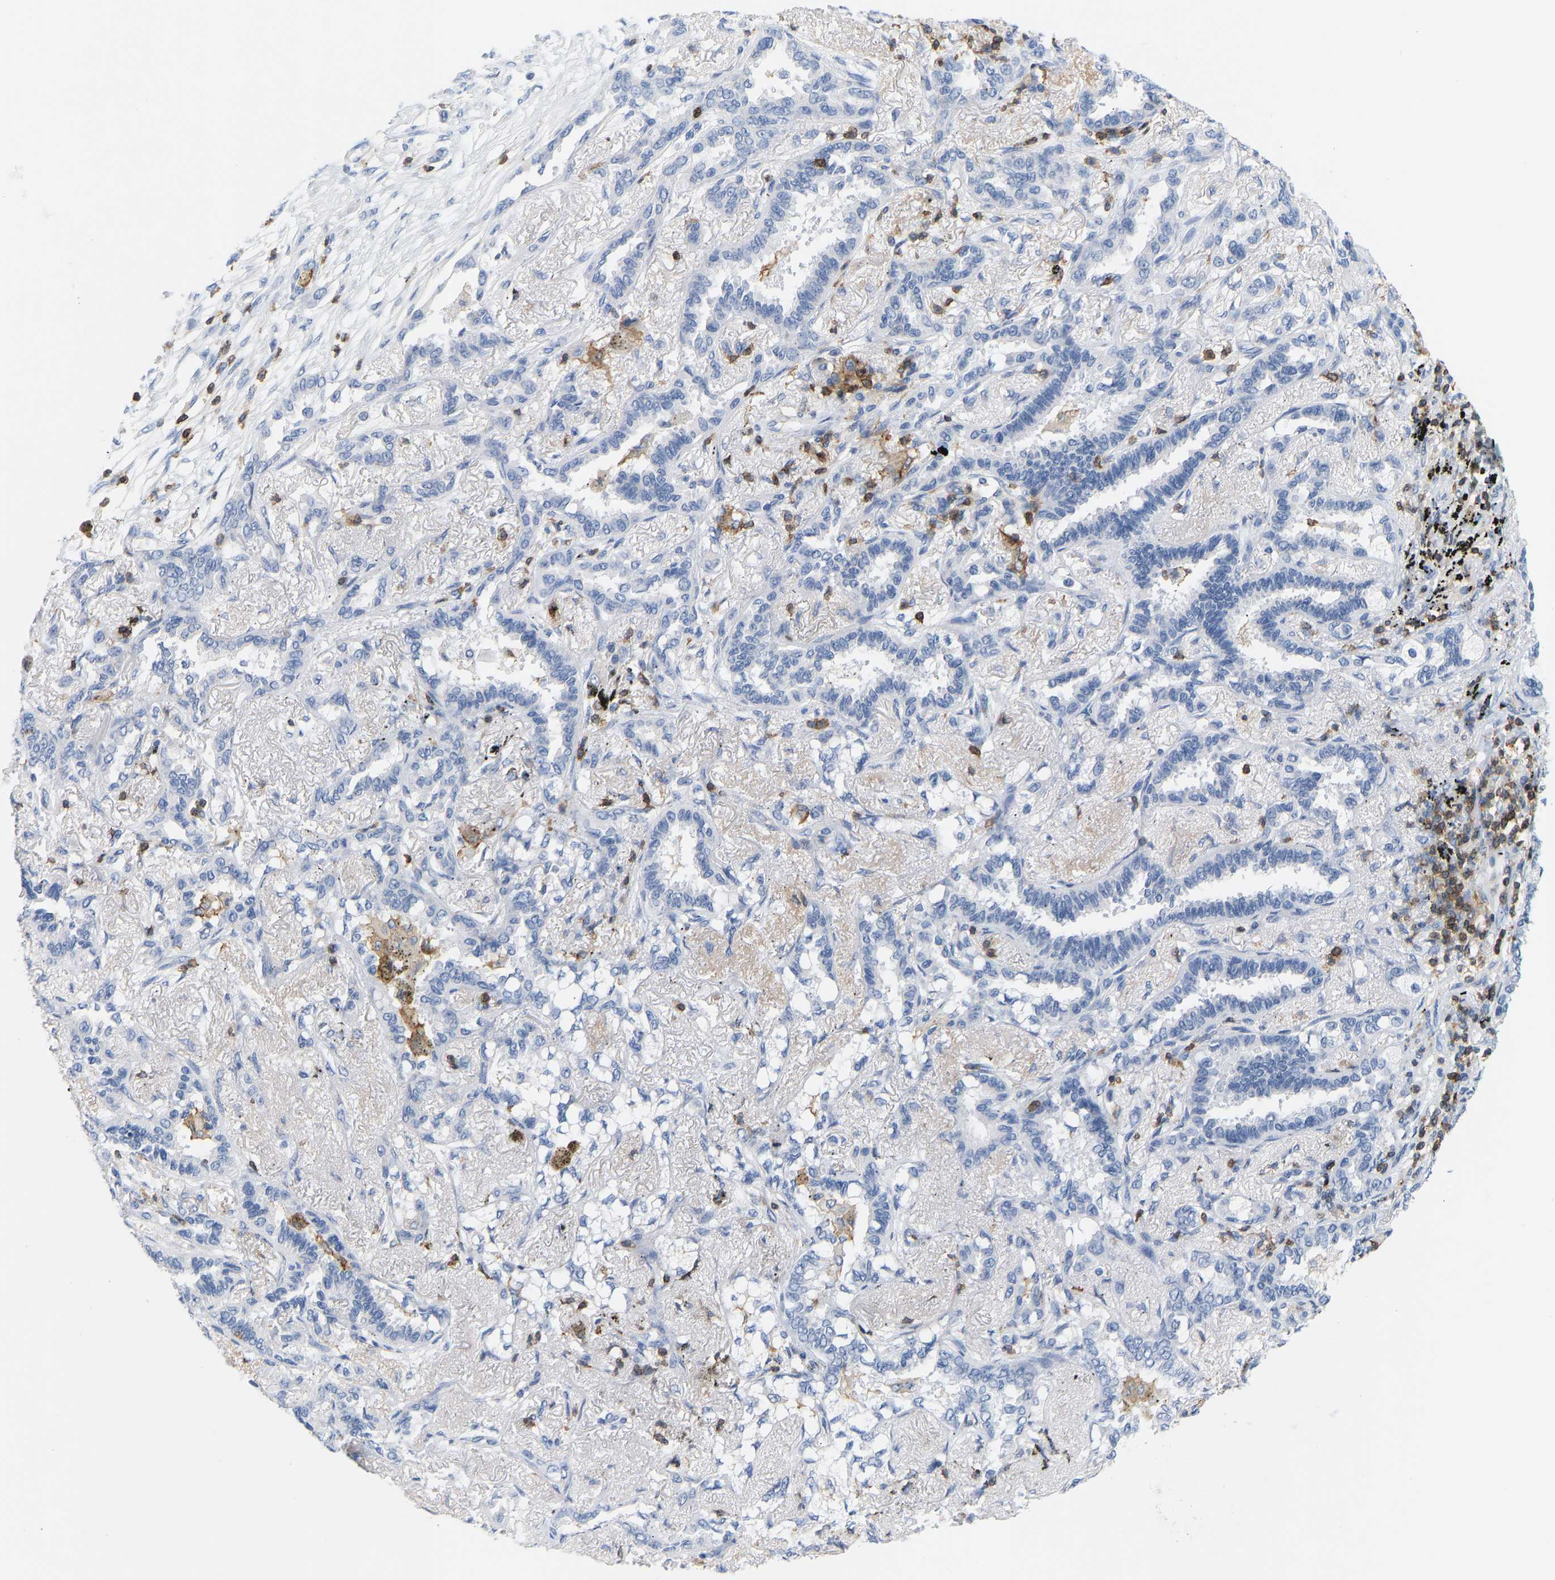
{"staining": {"intensity": "negative", "quantity": "none", "location": "none"}, "tissue": "lung cancer", "cell_type": "Tumor cells", "image_type": "cancer", "snomed": [{"axis": "morphology", "description": "Adenocarcinoma, NOS"}, {"axis": "topography", "description": "Lung"}], "caption": "DAB immunohistochemical staining of lung adenocarcinoma reveals no significant expression in tumor cells.", "gene": "EVL", "patient": {"sex": "male", "age": 59}}